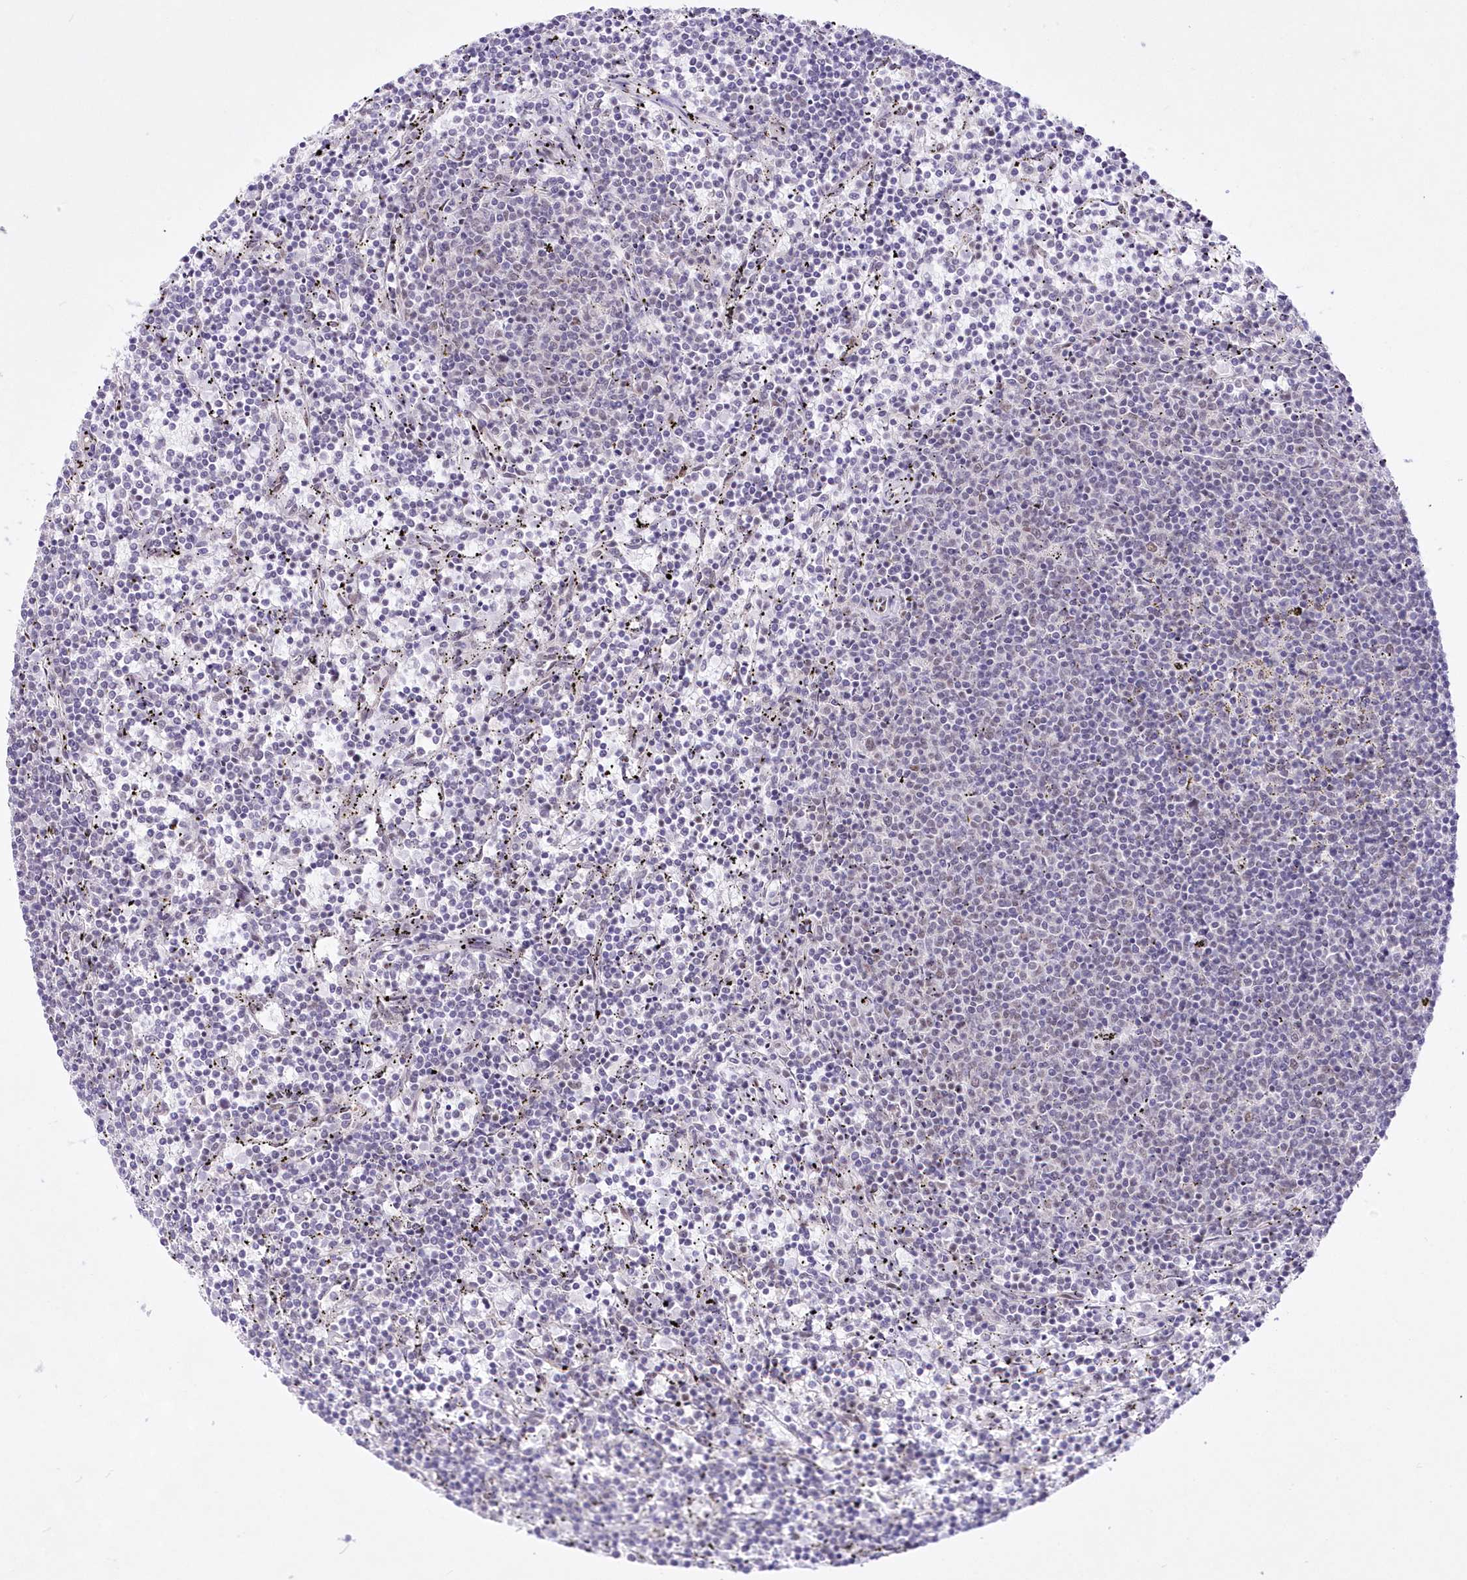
{"staining": {"intensity": "negative", "quantity": "none", "location": "none"}, "tissue": "lymphoma", "cell_type": "Tumor cells", "image_type": "cancer", "snomed": [{"axis": "morphology", "description": "Malignant lymphoma, non-Hodgkin's type, Low grade"}, {"axis": "topography", "description": "Spleen"}], "caption": "This is a histopathology image of immunohistochemistry (IHC) staining of lymphoma, which shows no staining in tumor cells.", "gene": "NSUN2", "patient": {"sex": "female", "age": 50}}